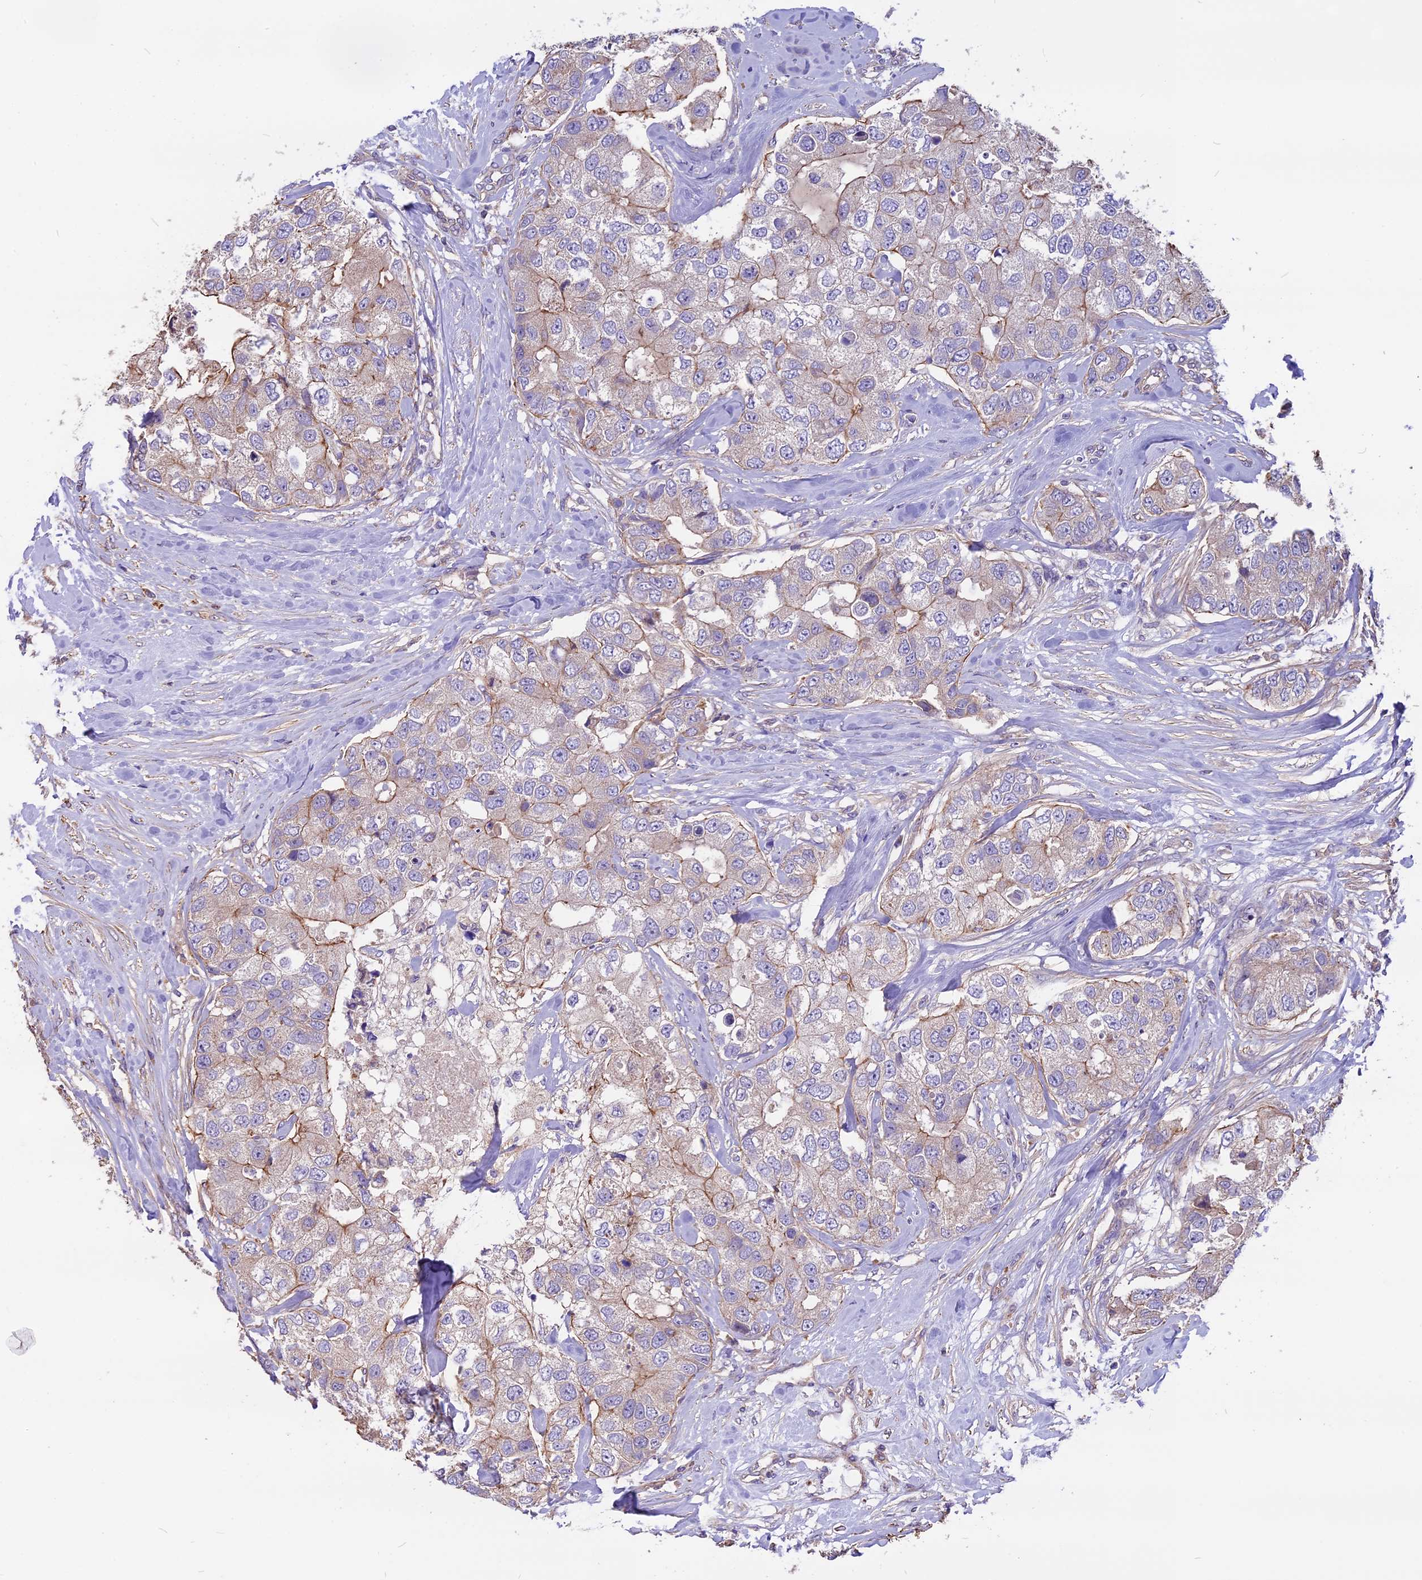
{"staining": {"intensity": "moderate", "quantity": "<25%", "location": "cytoplasmic/membranous"}, "tissue": "breast cancer", "cell_type": "Tumor cells", "image_type": "cancer", "snomed": [{"axis": "morphology", "description": "Duct carcinoma"}, {"axis": "topography", "description": "Breast"}], "caption": "An IHC image of tumor tissue is shown. Protein staining in brown highlights moderate cytoplasmic/membranous positivity in breast cancer (intraductal carcinoma) within tumor cells. The staining is performed using DAB (3,3'-diaminobenzidine) brown chromogen to label protein expression. The nuclei are counter-stained blue using hematoxylin.", "gene": "ANO3", "patient": {"sex": "female", "age": 62}}